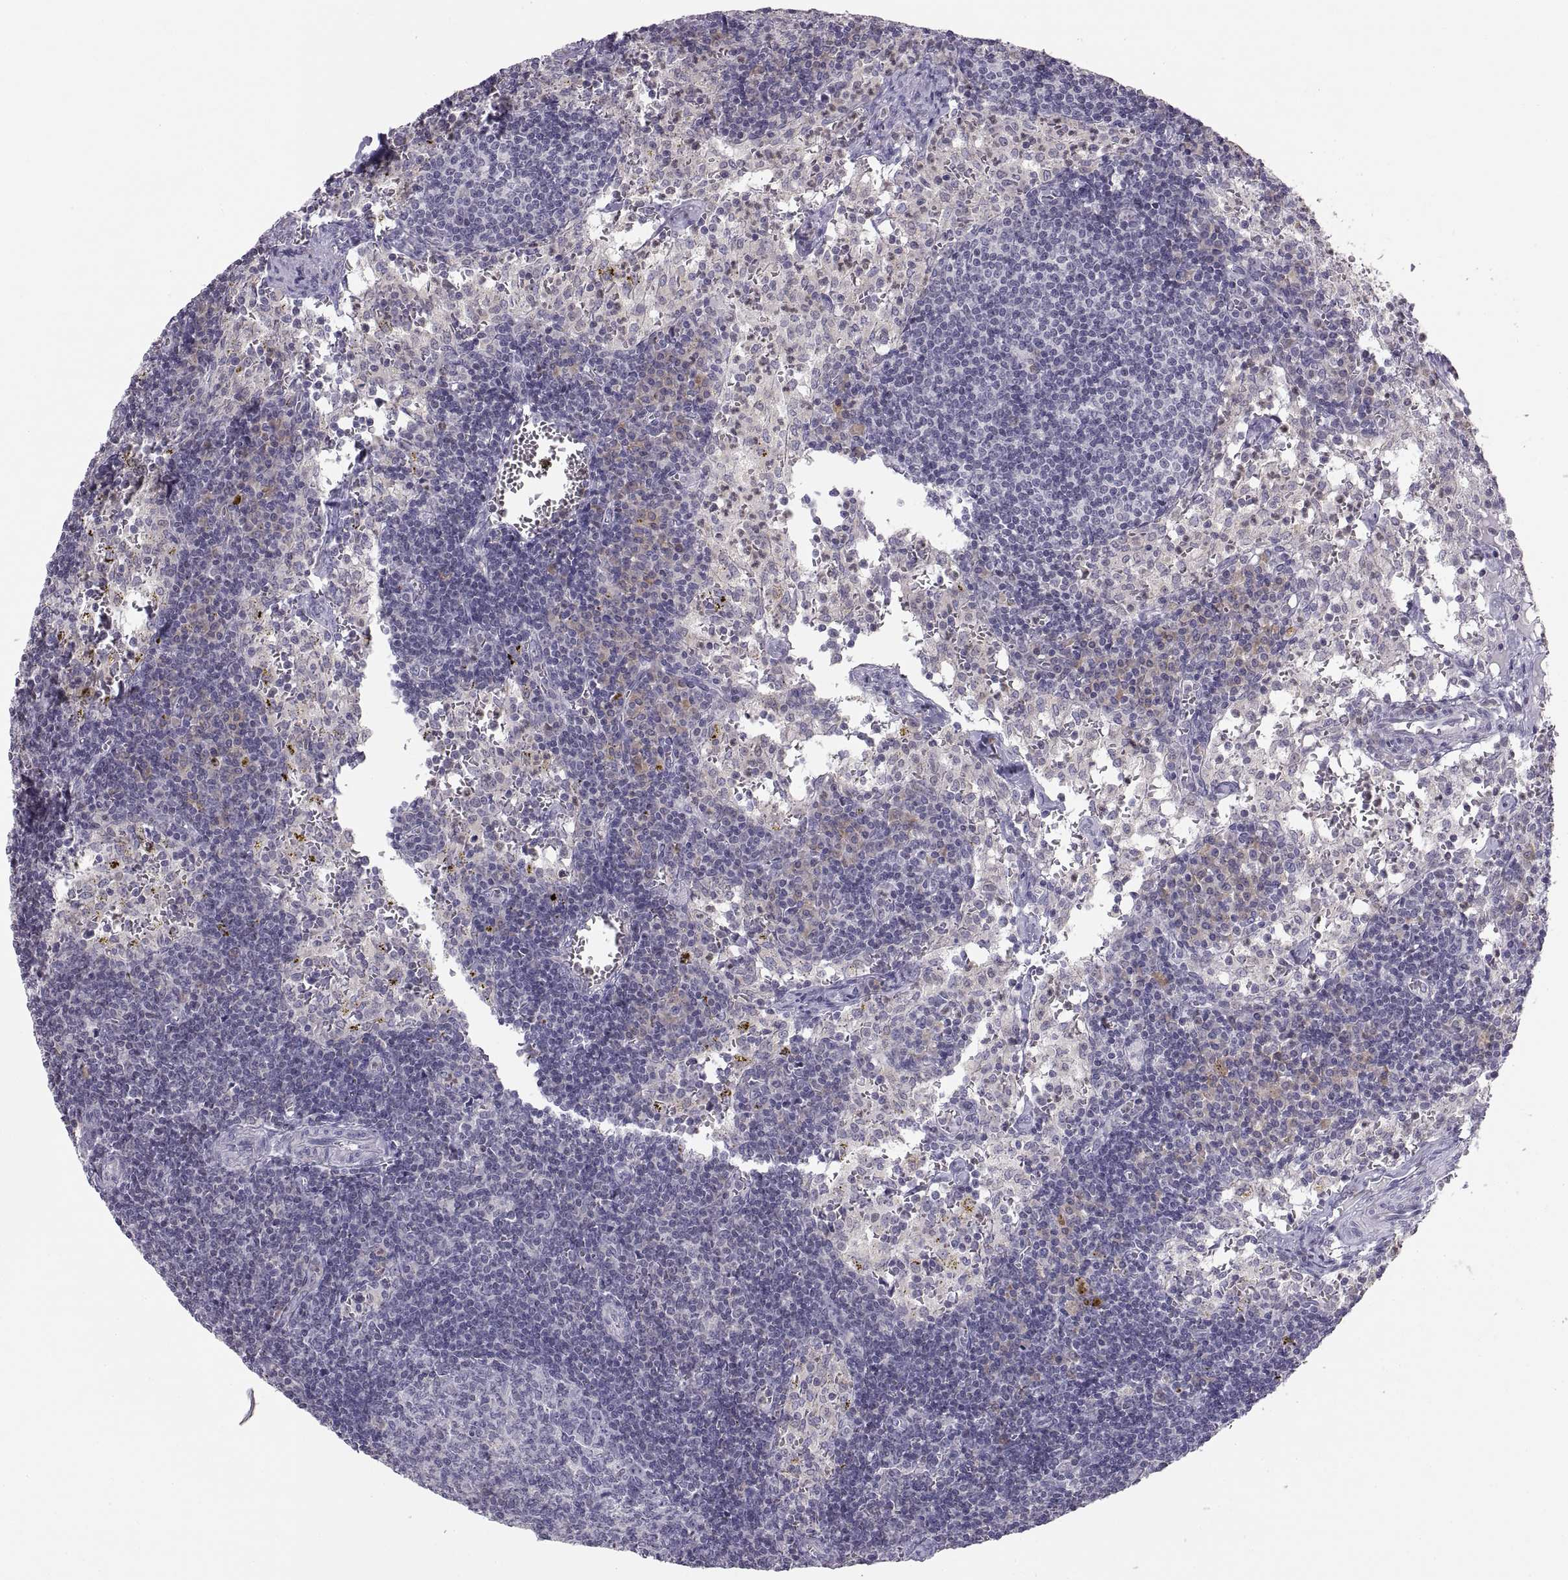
{"staining": {"intensity": "negative", "quantity": "none", "location": "none"}, "tissue": "lymph node", "cell_type": "Germinal center cells", "image_type": "normal", "snomed": [{"axis": "morphology", "description": "Normal tissue, NOS"}, {"axis": "topography", "description": "Lymph node"}], "caption": "A high-resolution histopathology image shows IHC staining of unremarkable lymph node, which demonstrates no significant positivity in germinal center cells. Brightfield microscopy of immunohistochemistry (IHC) stained with DAB (brown) and hematoxylin (blue), captured at high magnification.", "gene": "ERO1A", "patient": {"sex": "female", "age": 52}}